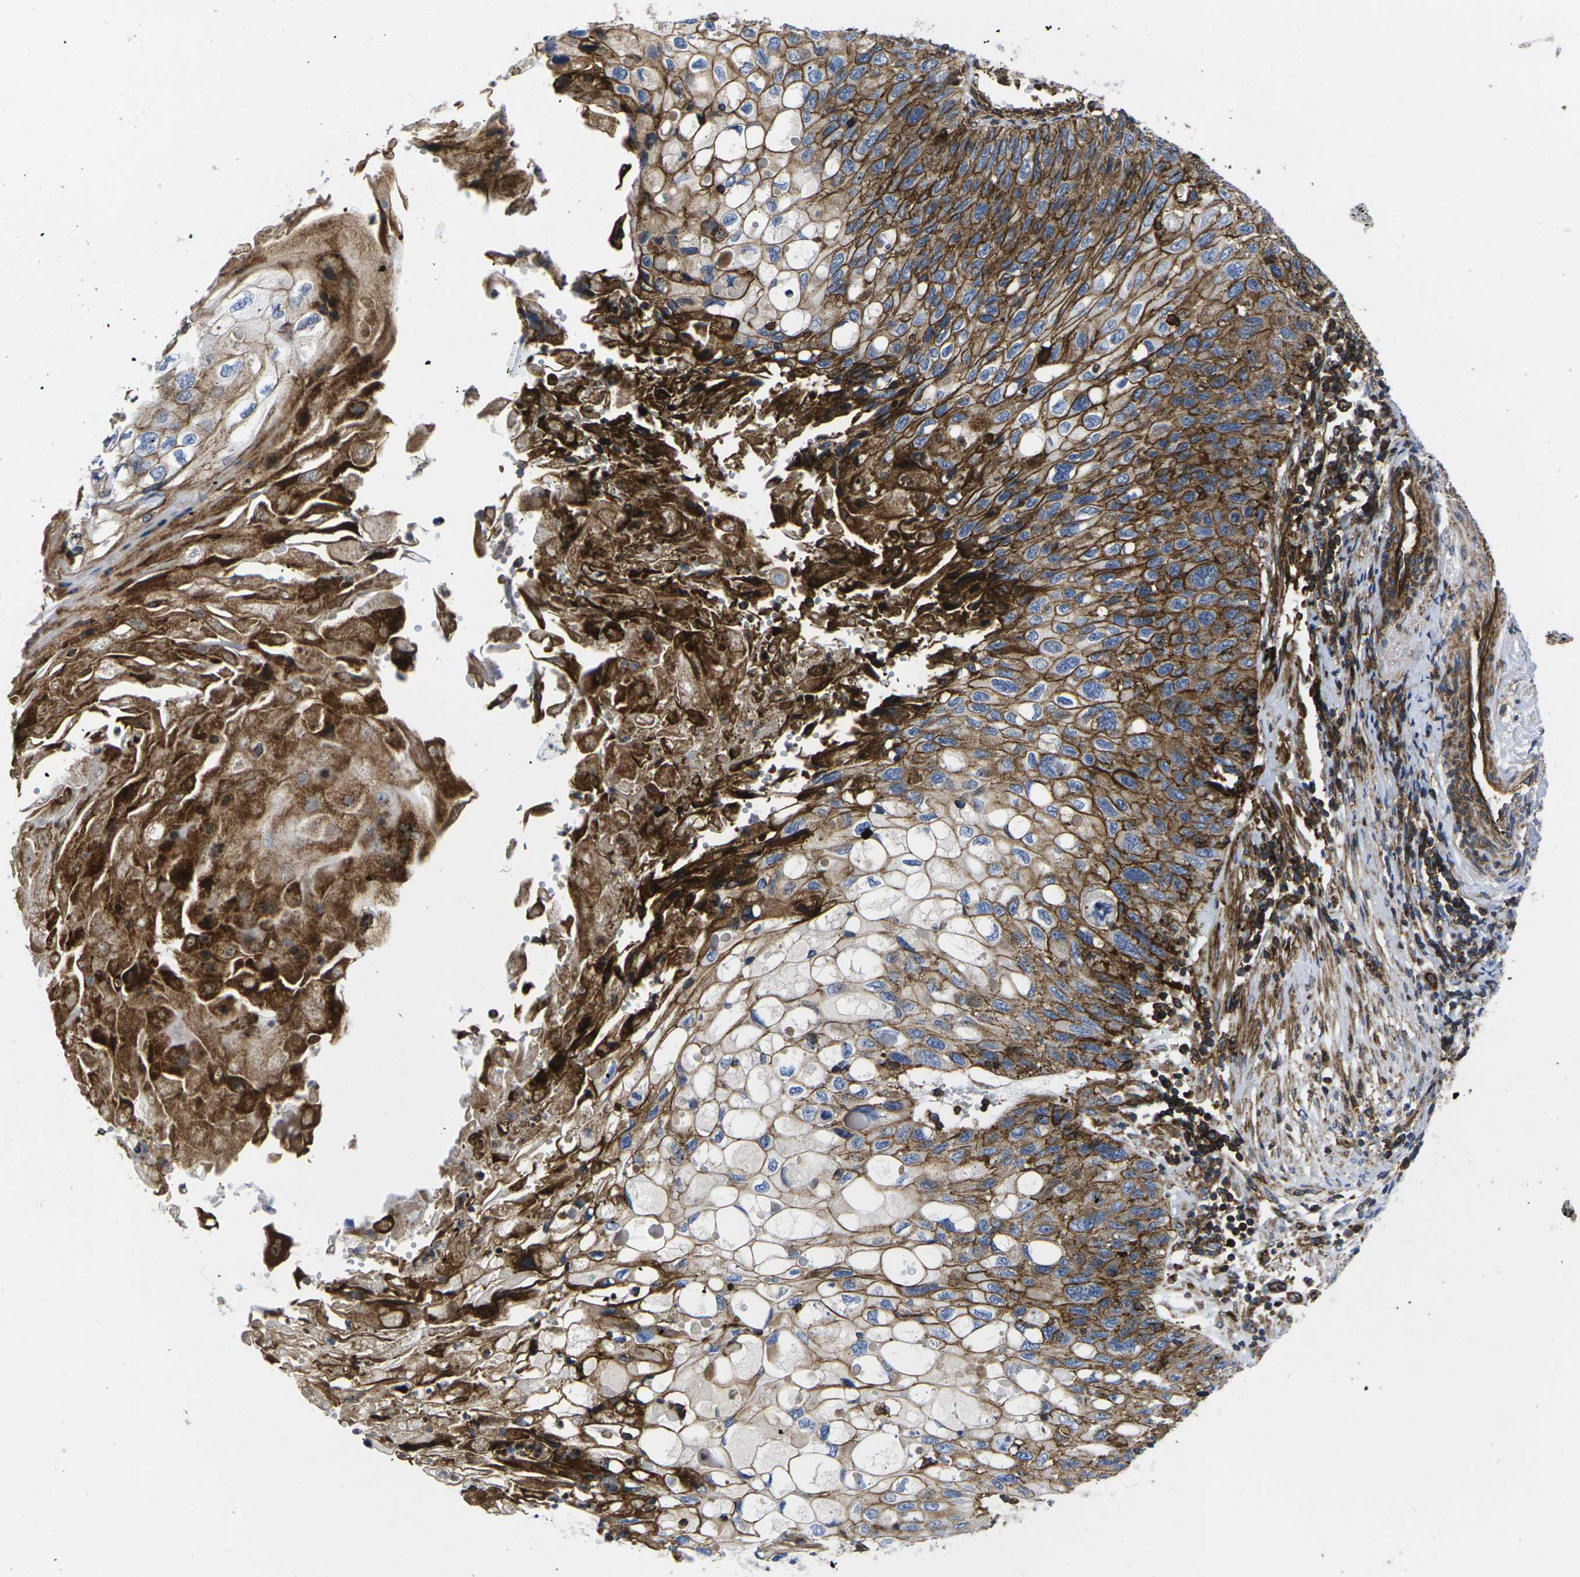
{"staining": {"intensity": "strong", "quantity": ">75%", "location": "cytoplasmic/membranous"}, "tissue": "cervical cancer", "cell_type": "Tumor cells", "image_type": "cancer", "snomed": [{"axis": "morphology", "description": "Squamous cell carcinoma, NOS"}, {"axis": "topography", "description": "Cervix"}], "caption": "Cervical cancer (squamous cell carcinoma) stained for a protein (brown) reveals strong cytoplasmic/membranous positive positivity in about >75% of tumor cells.", "gene": "IQGAP1", "patient": {"sex": "female", "age": 70}}